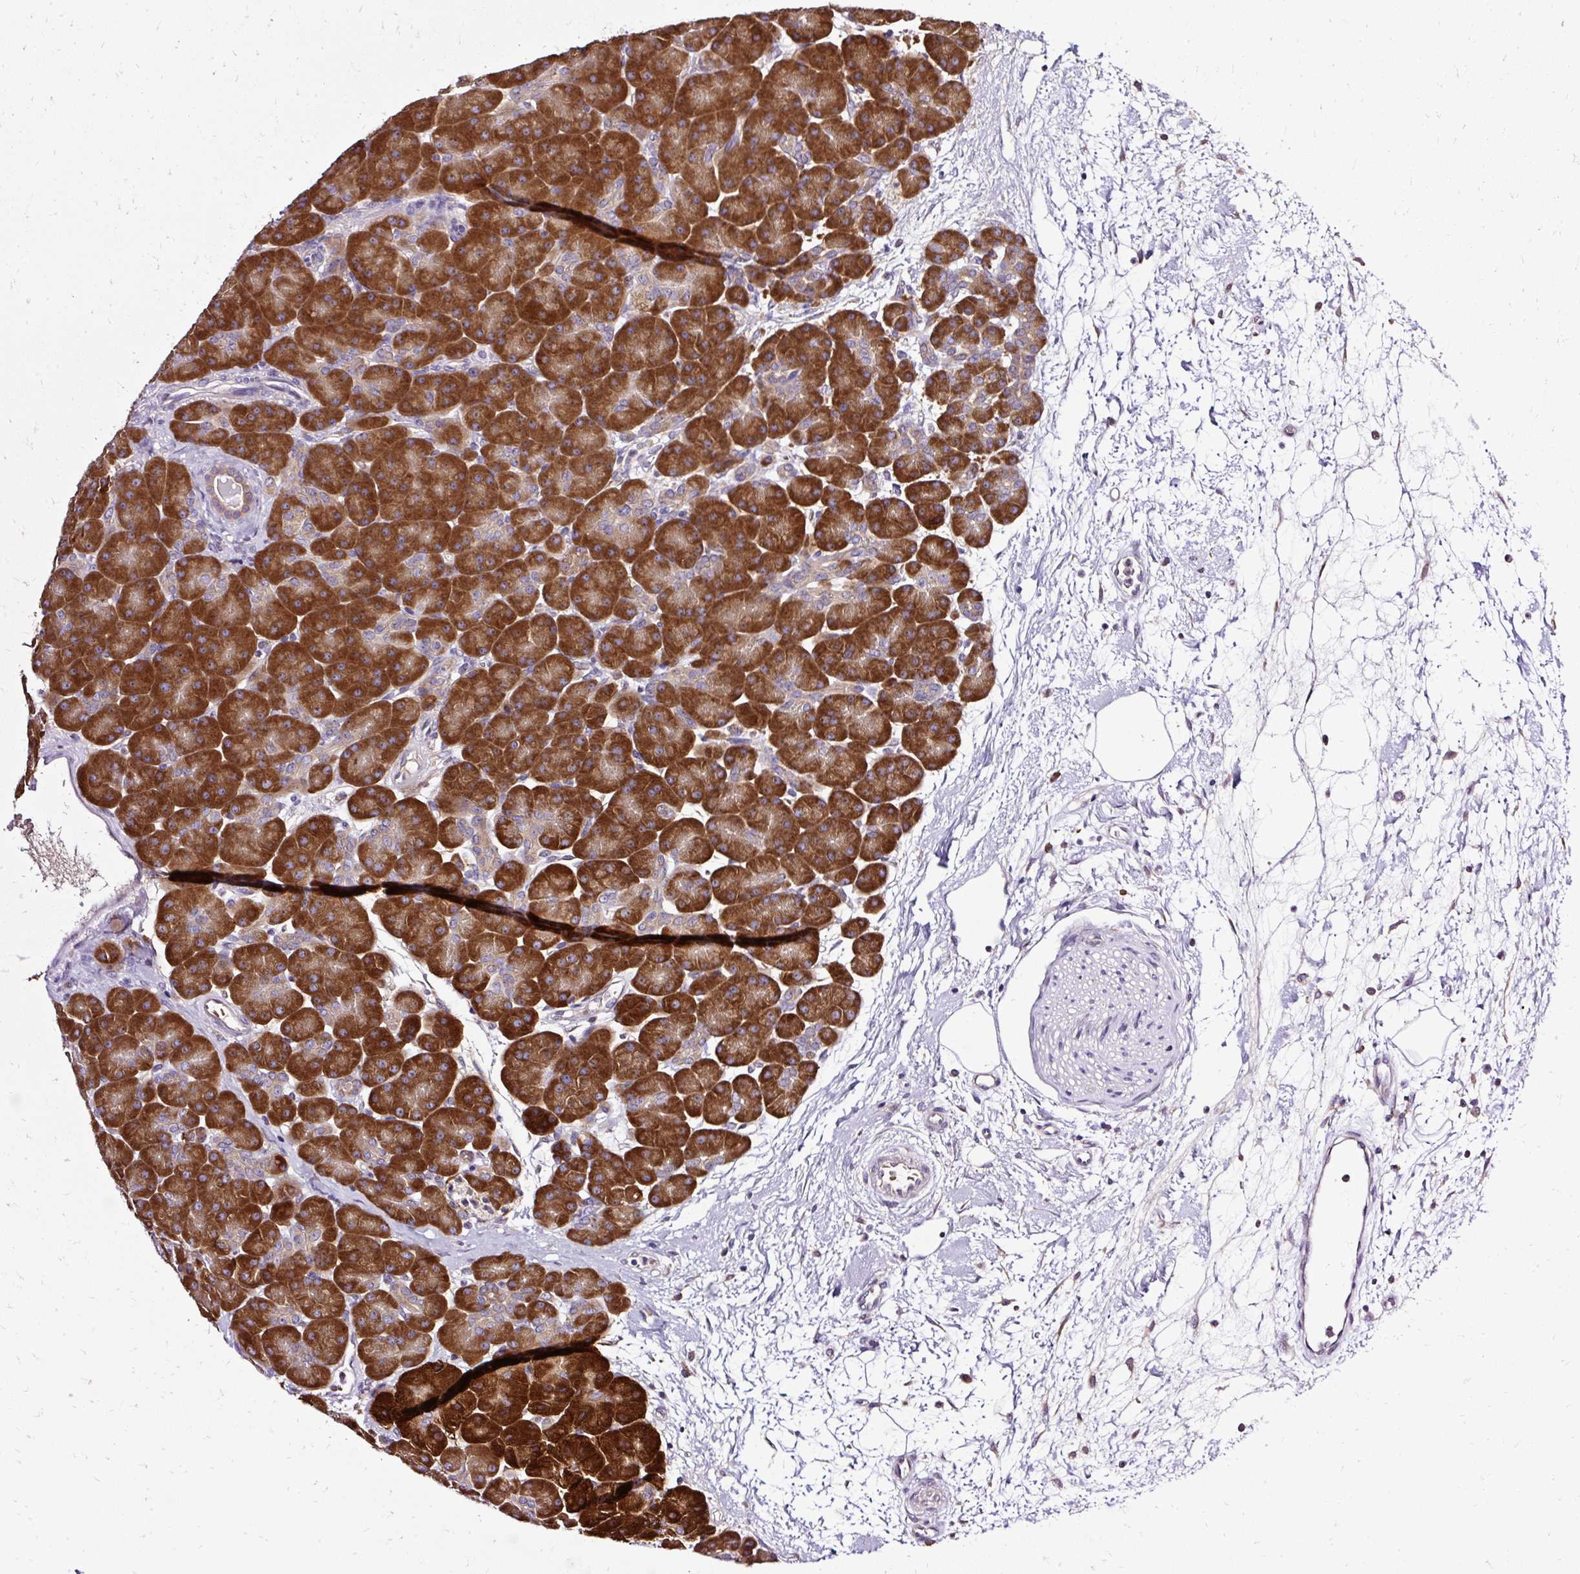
{"staining": {"intensity": "strong", "quantity": ">75%", "location": "cytoplasmic/membranous"}, "tissue": "pancreas", "cell_type": "Exocrine glandular cells", "image_type": "normal", "snomed": [{"axis": "morphology", "description": "Normal tissue, NOS"}, {"axis": "topography", "description": "Pancreas"}], "caption": "Exocrine glandular cells show high levels of strong cytoplasmic/membranous staining in about >75% of cells in benign pancreas.", "gene": "SEC63", "patient": {"sex": "male", "age": 66}}